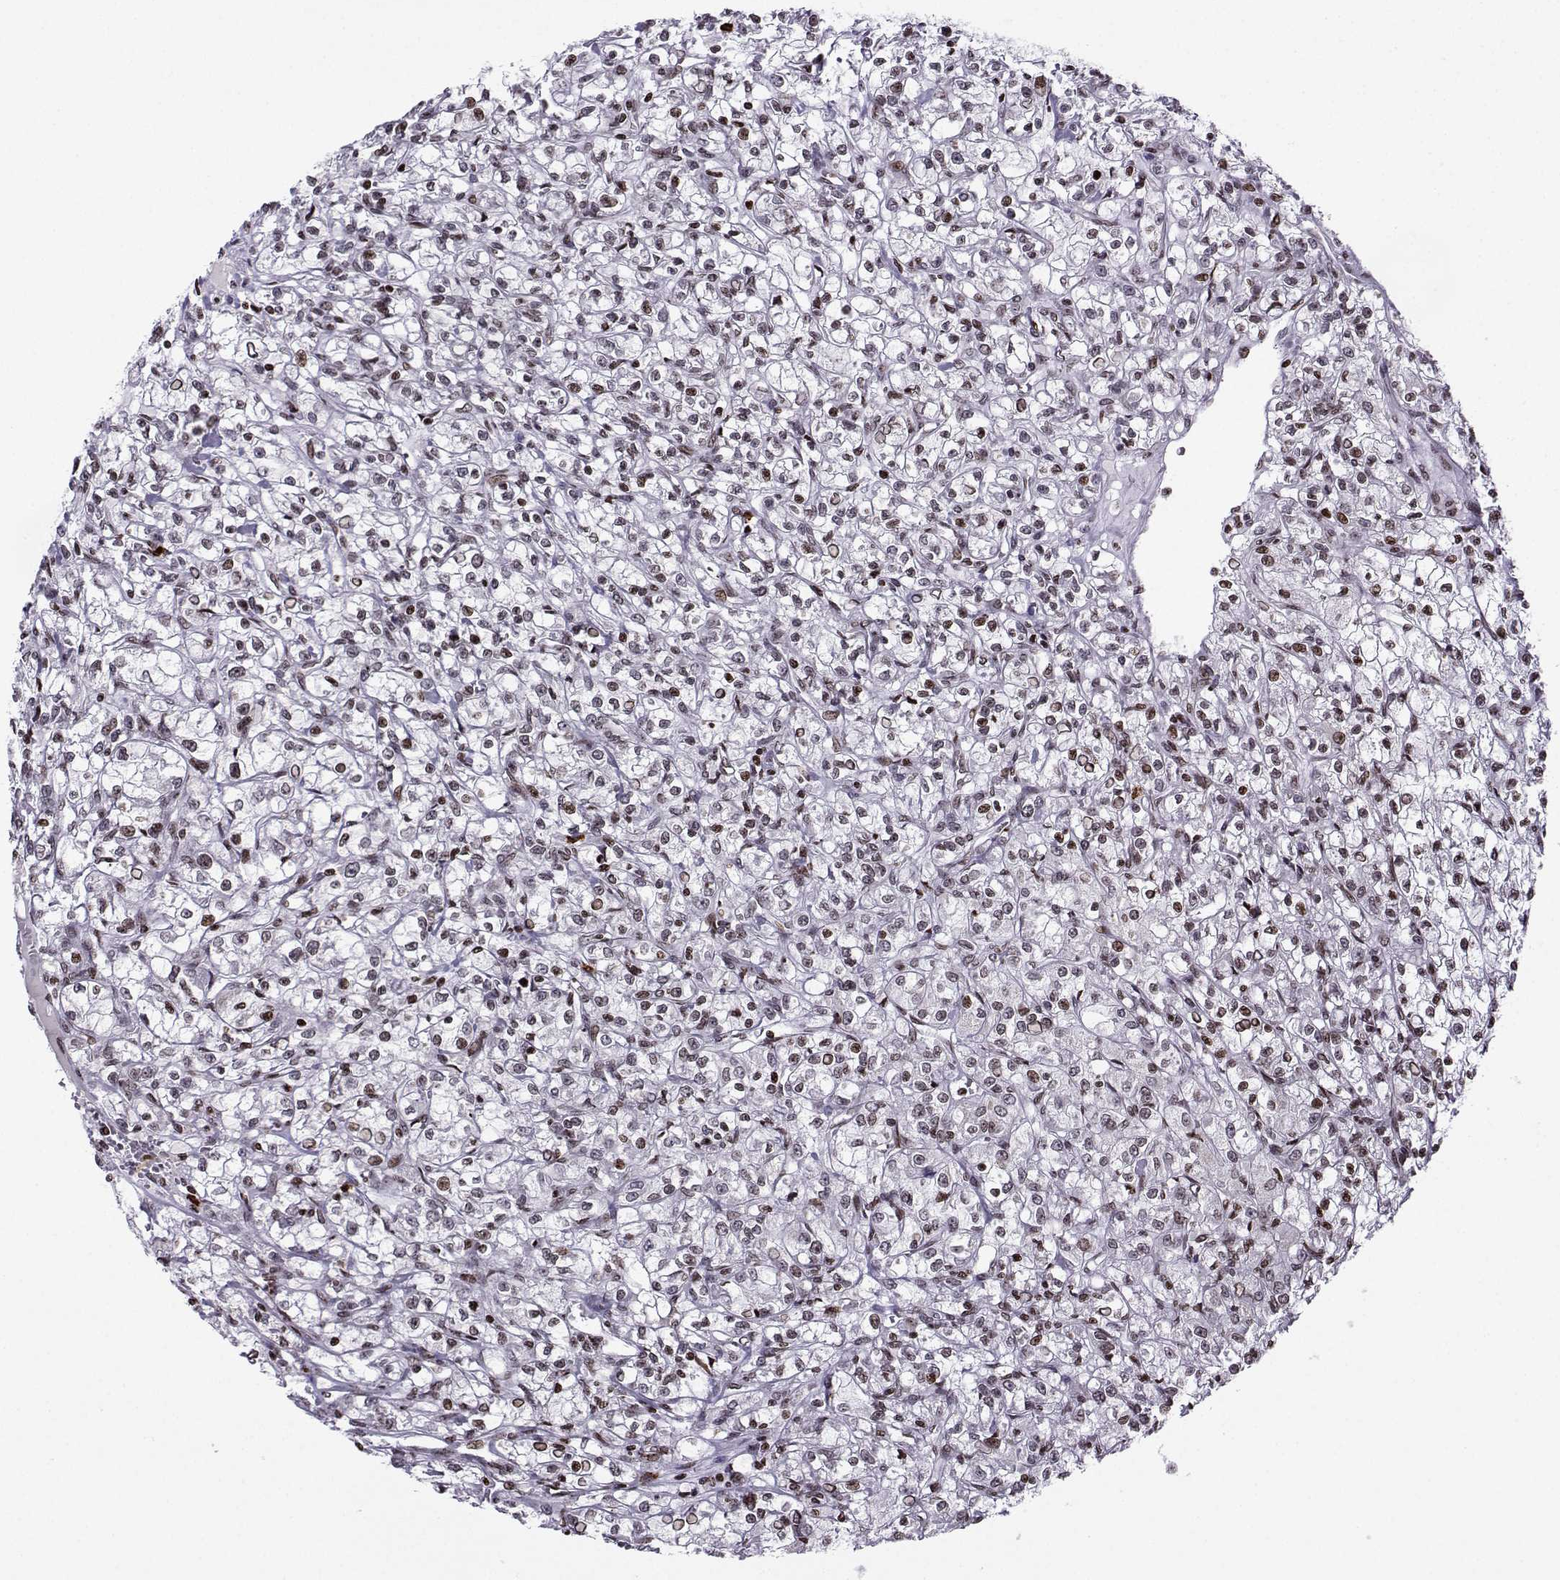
{"staining": {"intensity": "moderate", "quantity": "25%-75%", "location": "nuclear"}, "tissue": "renal cancer", "cell_type": "Tumor cells", "image_type": "cancer", "snomed": [{"axis": "morphology", "description": "Adenocarcinoma, NOS"}, {"axis": "topography", "description": "Kidney"}], "caption": "Protein staining shows moderate nuclear expression in approximately 25%-75% of tumor cells in renal cancer (adenocarcinoma).", "gene": "ZNF19", "patient": {"sex": "female", "age": 59}}